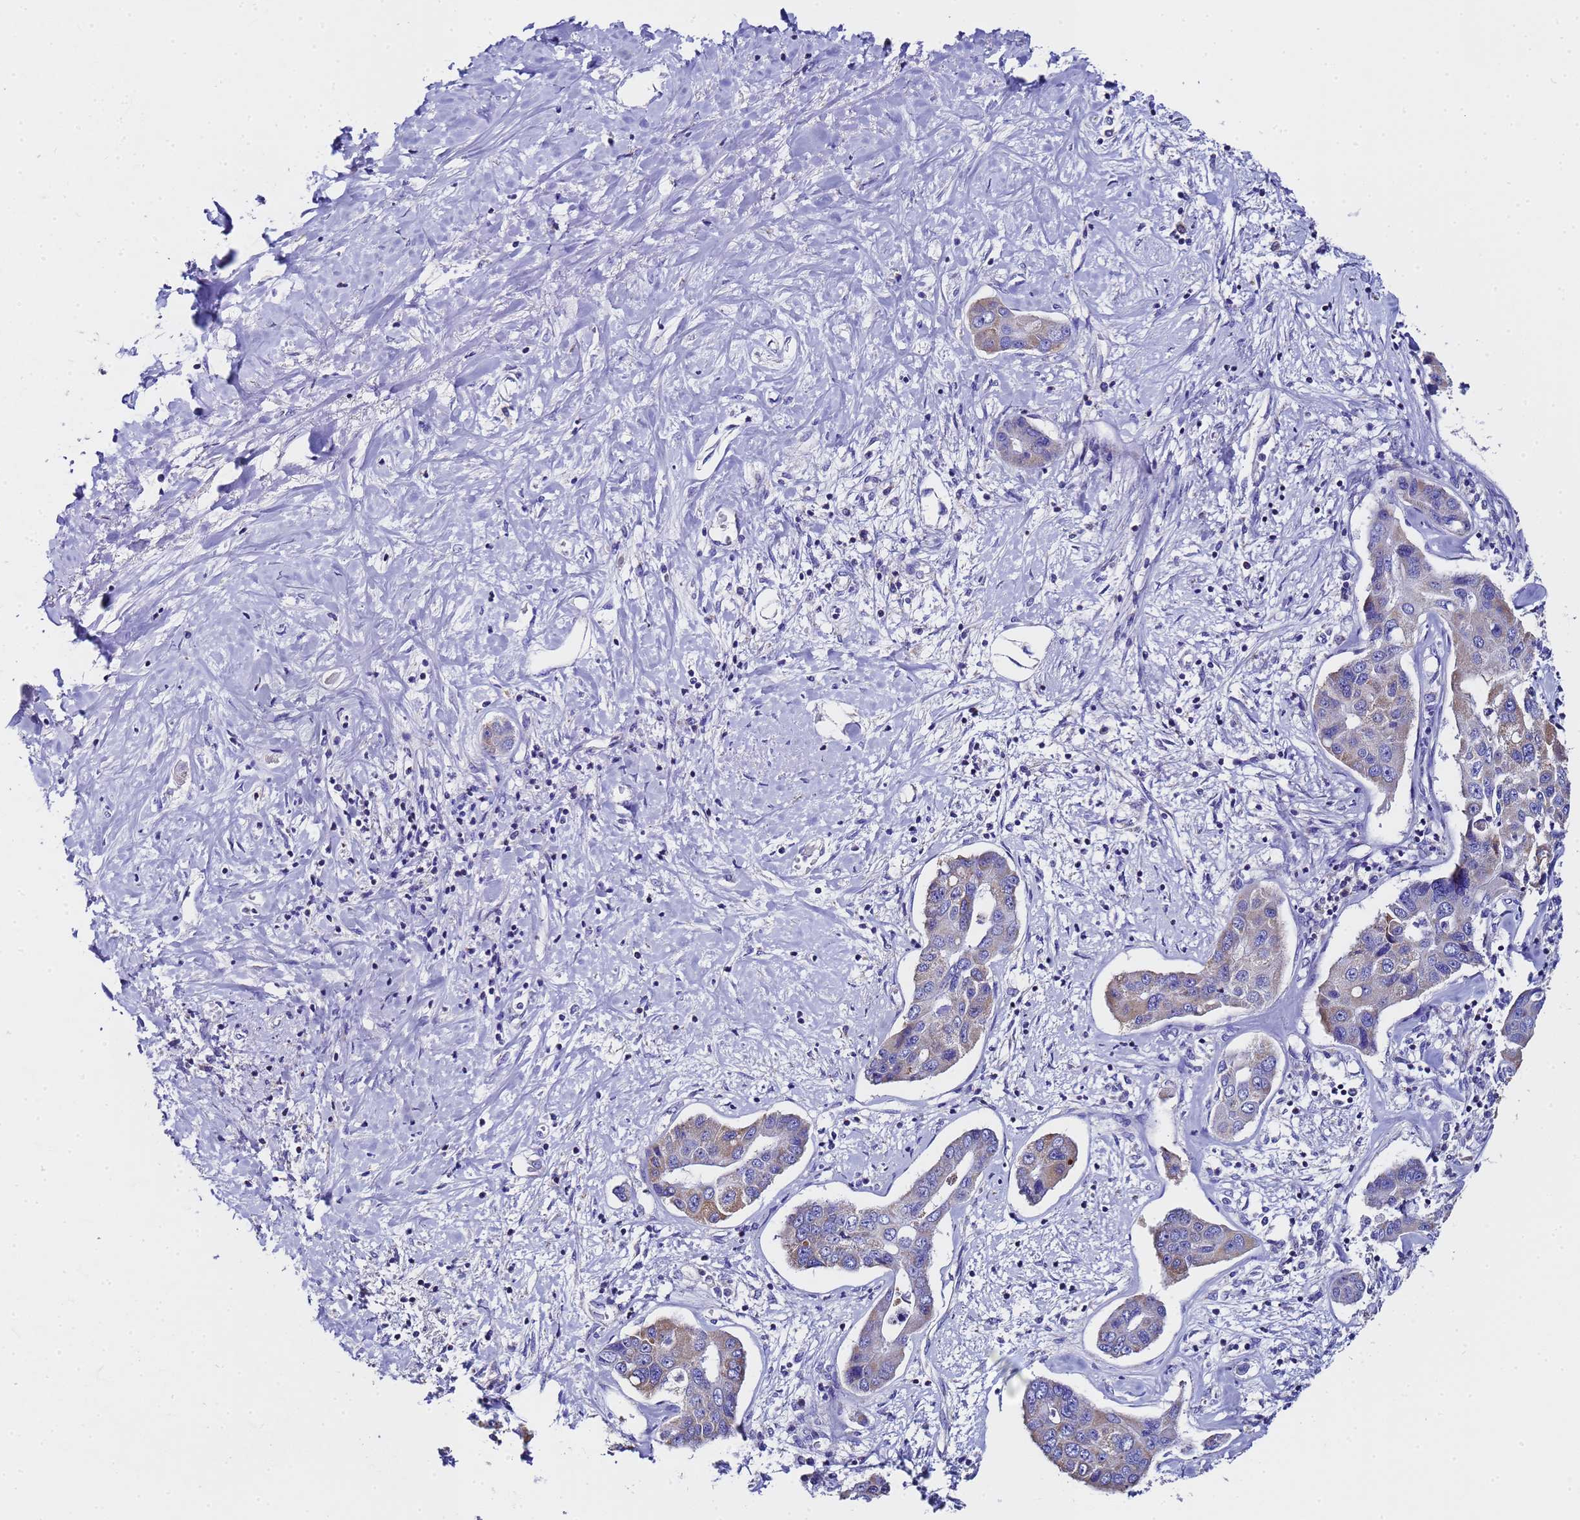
{"staining": {"intensity": "weak", "quantity": "25%-75%", "location": "cytoplasmic/membranous"}, "tissue": "liver cancer", "cell_type": "Tumor cells", "image_type": "cancer", "snomed": [{"axis": "morphology", "description": "Cholangiocarcinoma"}, {"axis": "topography", "description": "Liver"}], "caption": "Approximately 25%-75% of tumor cells in human cholangiocarcinoma (liver) display weak cytoplasmic/membranous protein staining as visualized by brown immunohistochemical staining.", "gene": "MRPS12", "patient": {"sex": "male", "age": 59}}